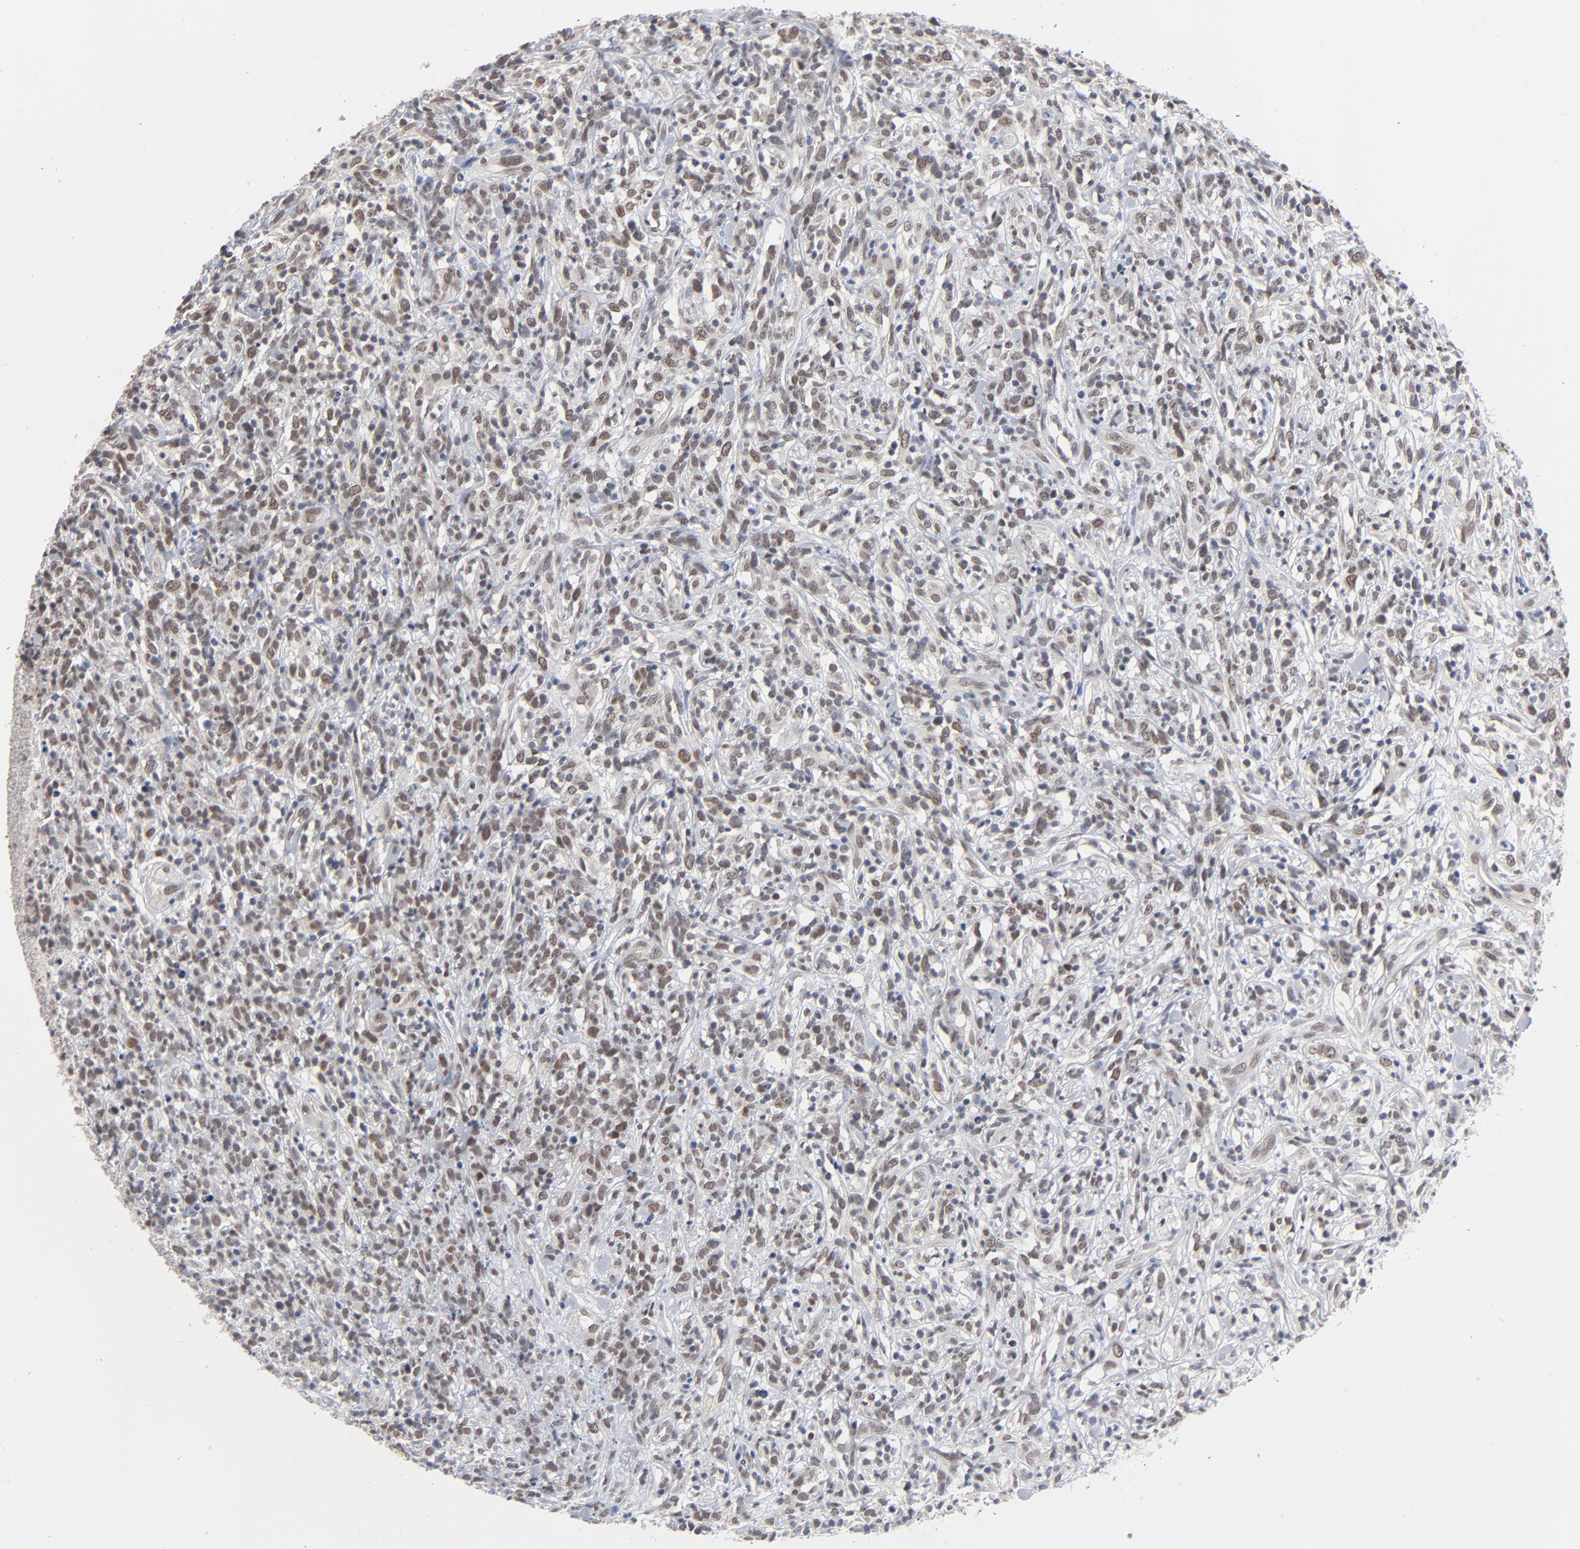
{"staining": {"intensity": "weak", "quantity": "25%-75%", "location": "nuclear"}, "tissue": "lymphoma", "cell_type": "Tumor cells", "image_type": "cancer", "snomed": [{"axis": "morphology", "description": "Malignant lymphoma, non-Hodgkin's type, High grade"}, {"axis": "topography", "description": "Lymph node"}], "caption": "This micrograph displays immunohistochemistry staining of lymphoma, with low weak nuclear positivity in approximately 25%-75% of tumor cells.", "gene": "MBIP", "patient": {"sex": "female", "age": 73}}